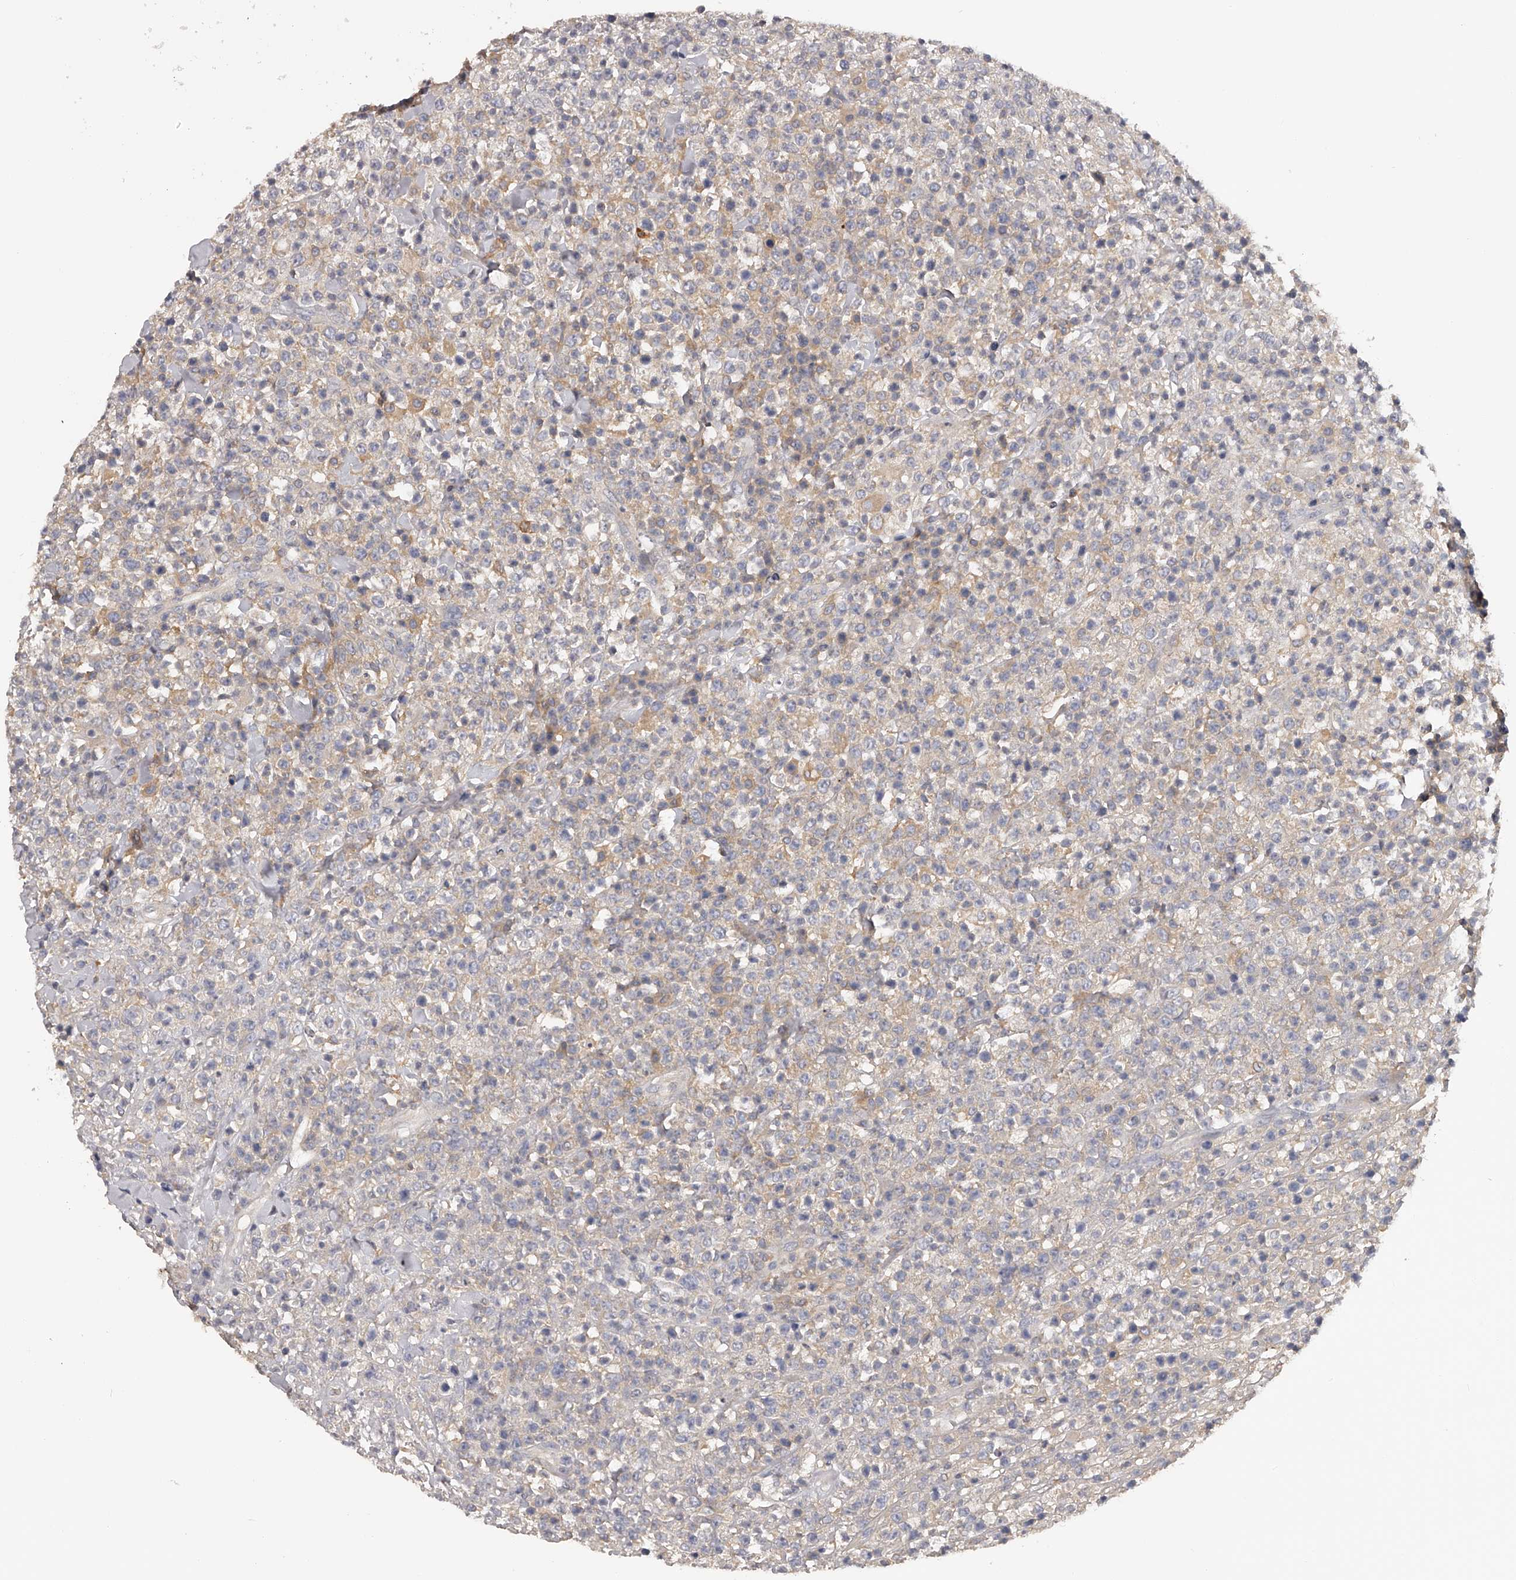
{"staining": {"intensity": "weak", "quantity": "<25%", "location": "cytoplasmic/membranous"}, "tissue": "lymphoma", "cell_type": "Tumor cells", "image_type": "cancer", "snomed": [{"axis": "morphology", "description": "Malignant lymphoma, non-Hodgkin's type, High grade"}, {"axis": "topography", "description": "Colon"}], "caption": "A histopathology image of human lymphoma is negative for staining in tumor cells. Brightfield microscopy of IHC stained with DAB (brown) and hematoxylin (blue), captured at high magnification.", "gene": "TNN", "patient": {"sex": "female", "age": 53}}